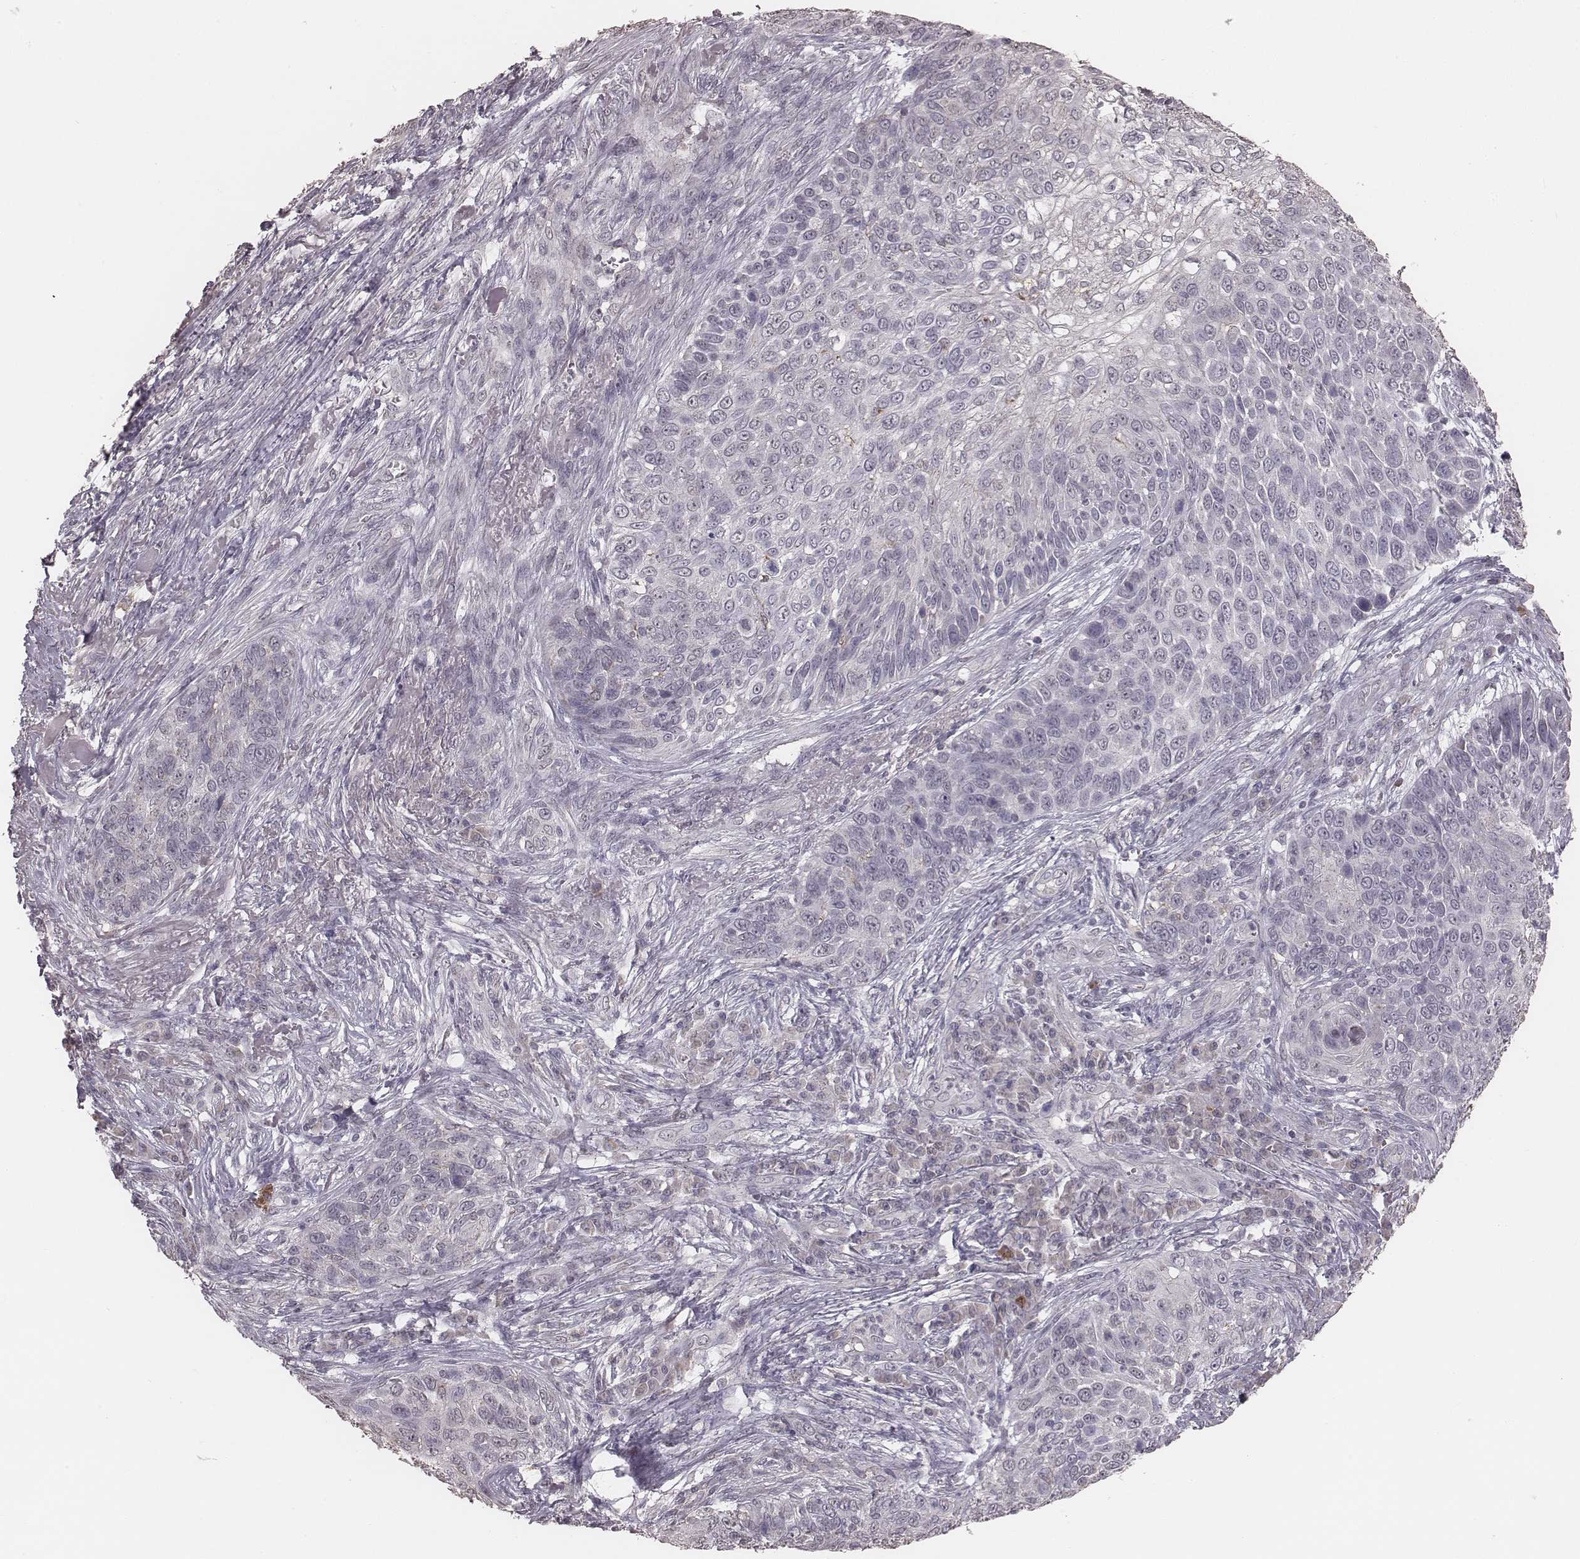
{"staining": {"intensity": "negative", "quantity": "none", "location": "none"}, "tissue": "skin cancer", "cell_type": "Tumor cells", "image_type": "cancer", "snomed": [{"axis": "morphology", "description": "Squamous cell carcinoma, NOS"}, {"axis": "topography", "description": "Skin"}], "caption": "High magnification brightfield microscopy of skin cancer stained with DAB (brown) and counterstained with hematoxylin (blue): tumor cells show no significant positivity.", "gene": "SLC7A4", "patient": {"sex": "male", "age": 92}}